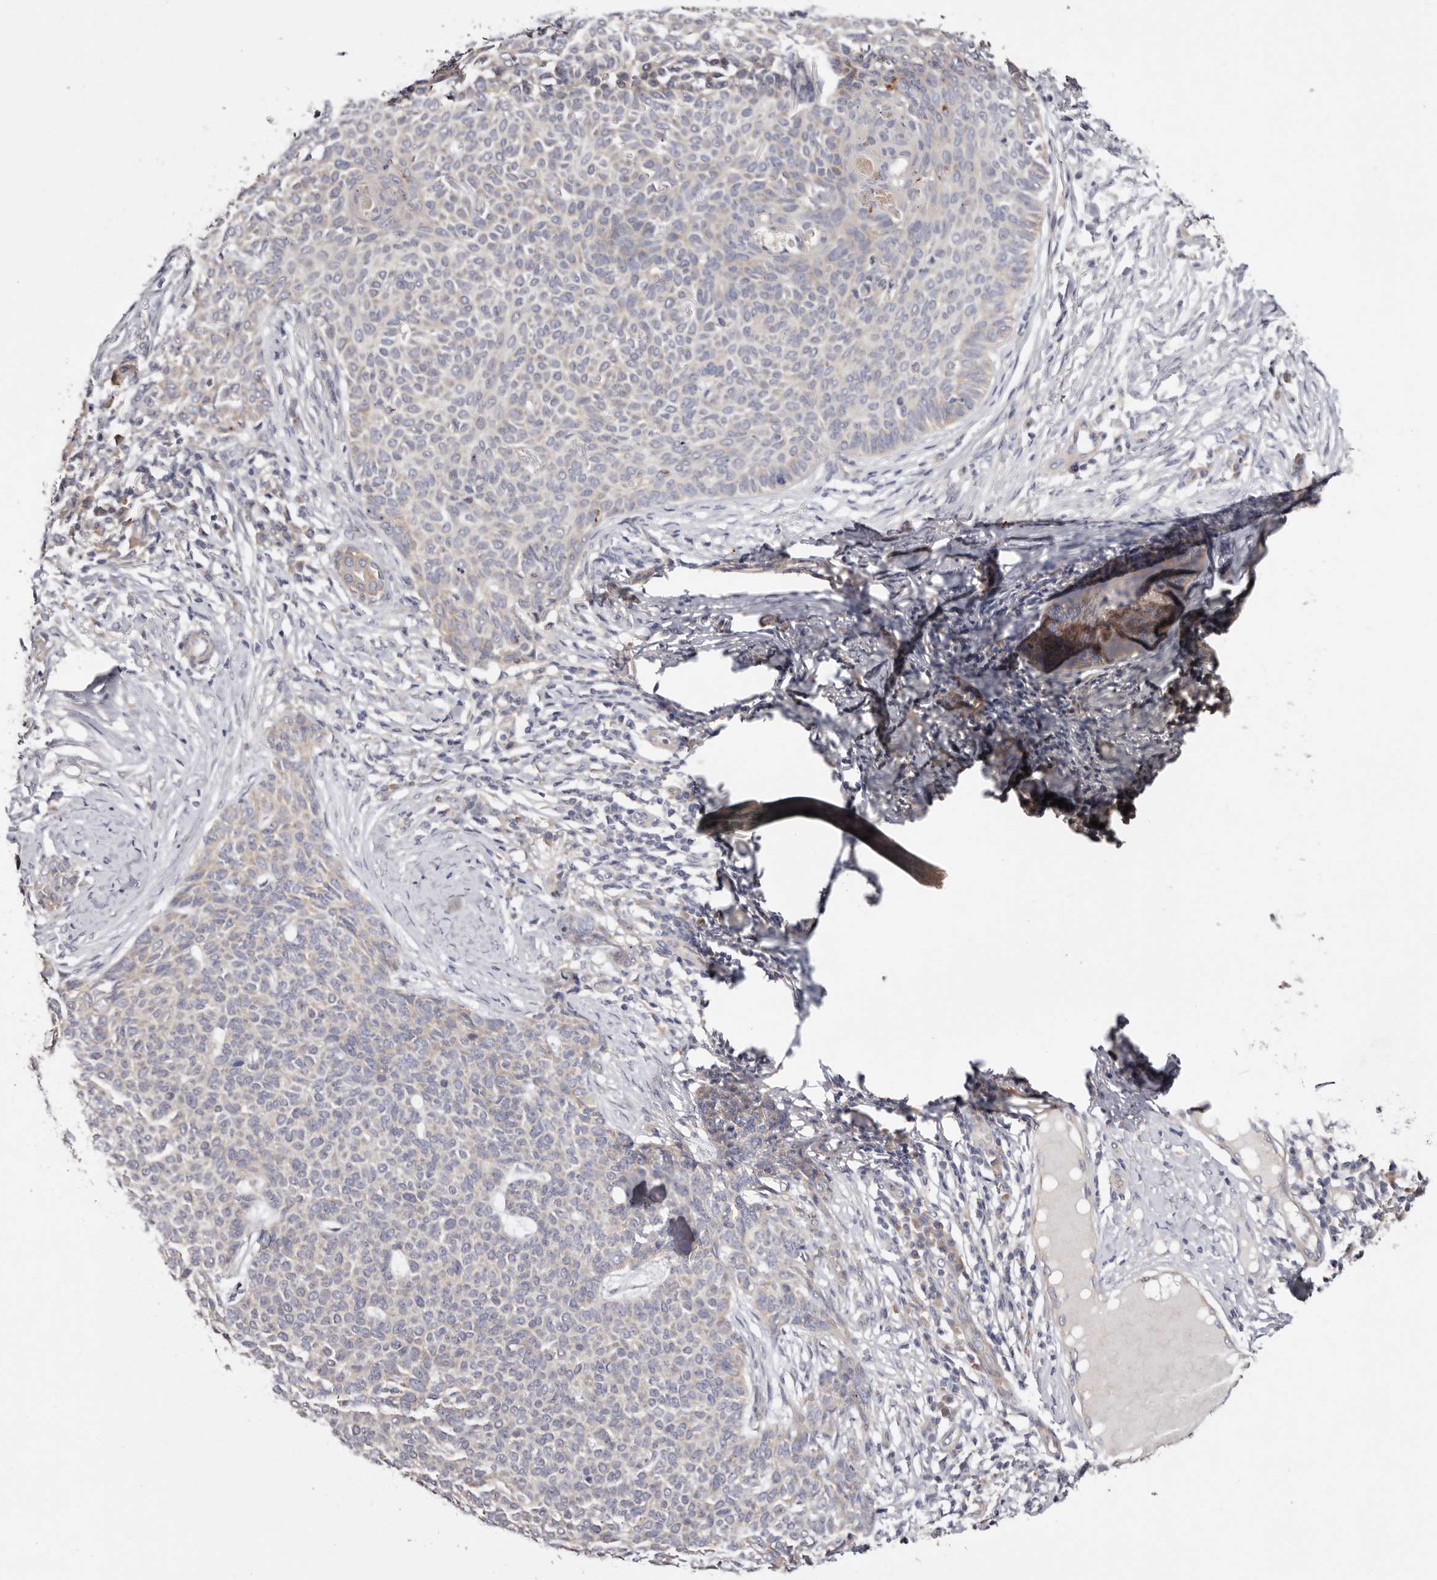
{"staining": {"intensity": "negative", "quantity": "none", "location": "none"}, "tissue": "skin cancer", "cell_type": "Tumor cells", "image_type": "cancer", "snomed": [{"axis": "morphology", "description": "Normal tissue, NOS"}, {"axis": "morphology", "description": "Basal cell carcinoma"}, {"axis": "topography", "description": "Skin"}], "caption": "Immunohistochemistry of skin basal cell carcinoma reveals no staining in tumor cells. Nuclei are stained in blue.", "gene": "FAM167B", "patient": {"sex": "male", "age": 50}}